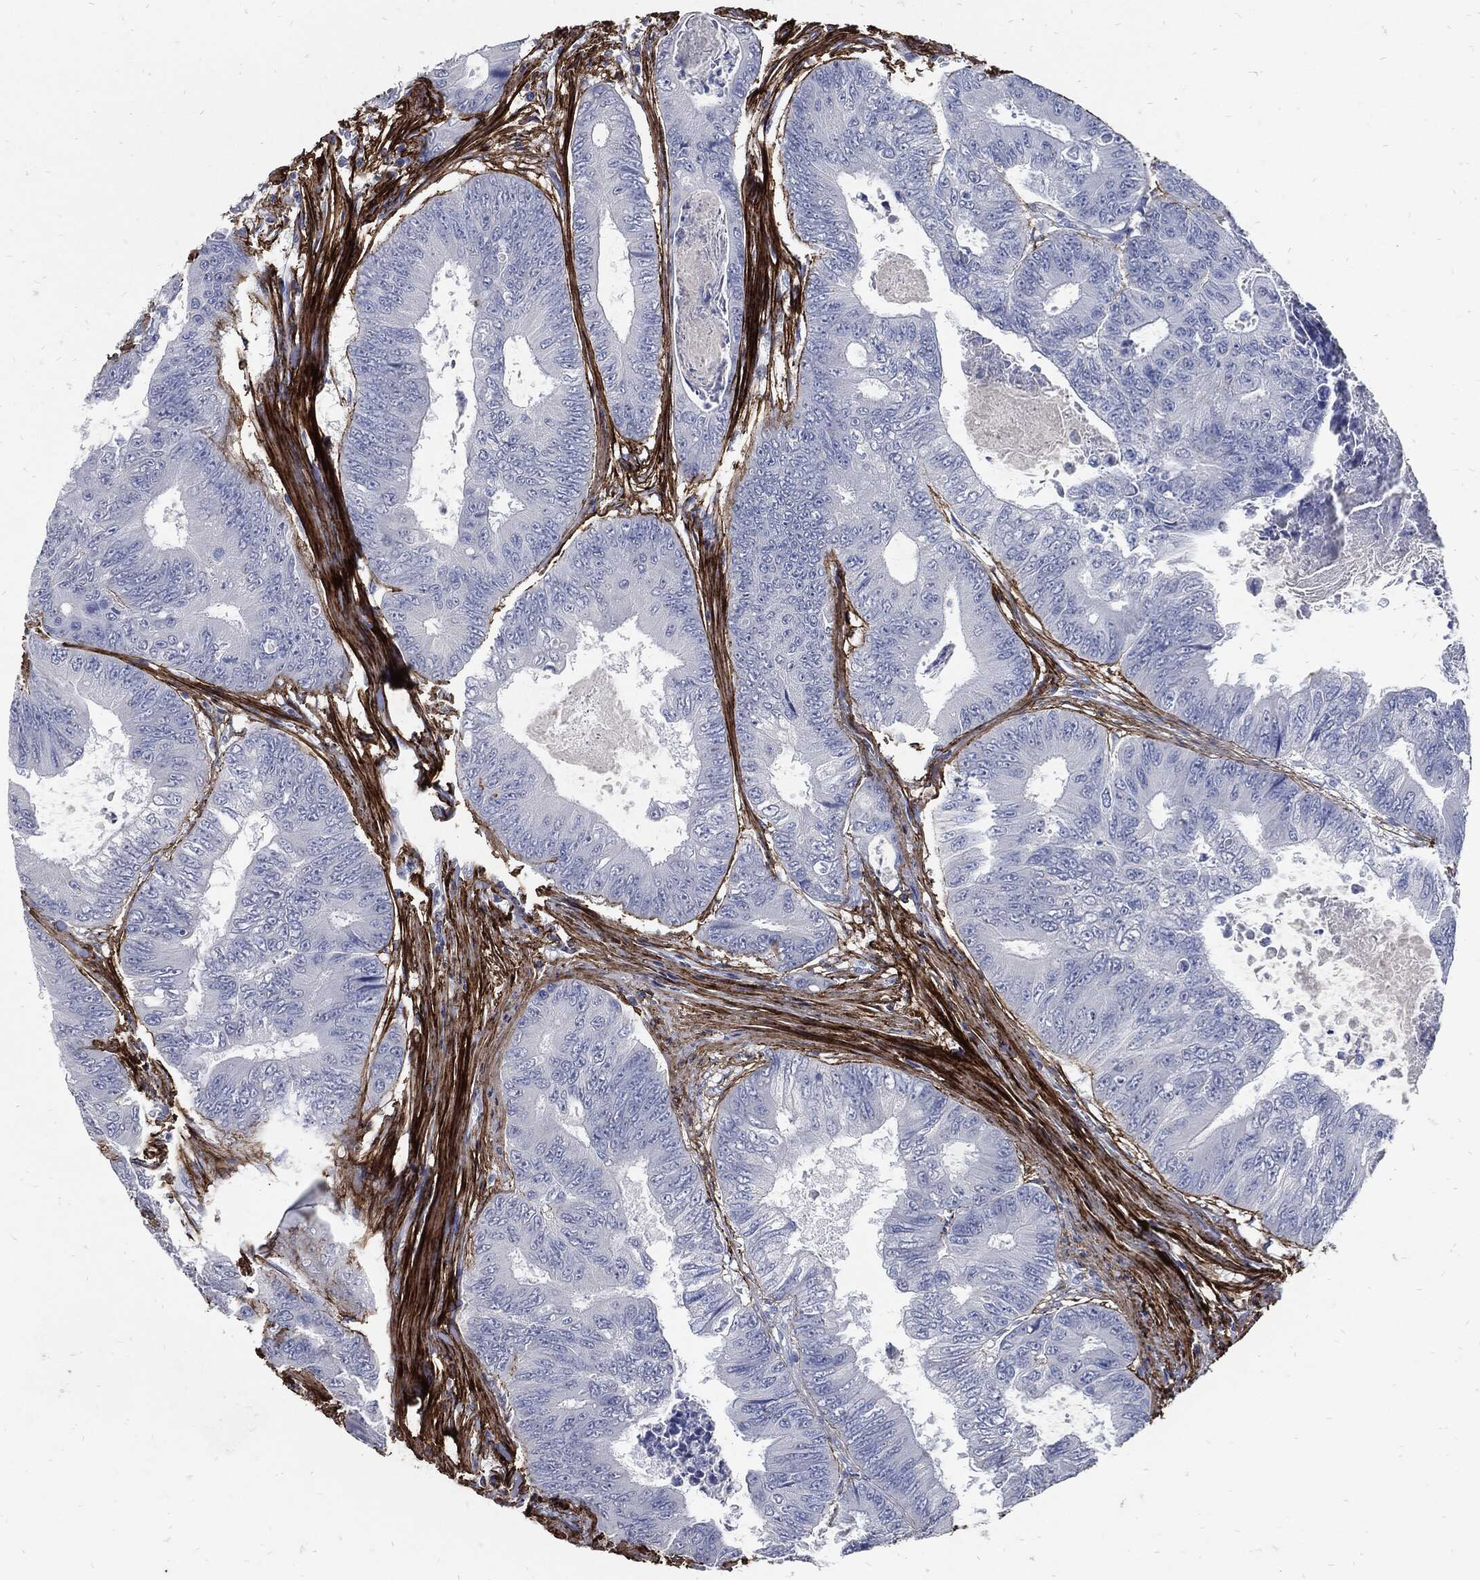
{"staining": {"intensity": "negative", "quantity": "none", "location": "none"}, "tissue": "colorectal cancer", "cell_type": "Tumor cells", "image_type": "cancer", "snomed": [{"axis": "morphology", "description": "Adenocarcinoma, NOS"}, {"axis": "topography", "description": "Colon"}], "caption": "Immunohistochemistry of colorectal adenocarcinoma reveals no positivity in tumor cells. (Brightfield microscopy of DAB immunohistochemistry (IHC) at high magnification).", "gene": "FBN1", "patient": {"sex": "female", "age": 48}}